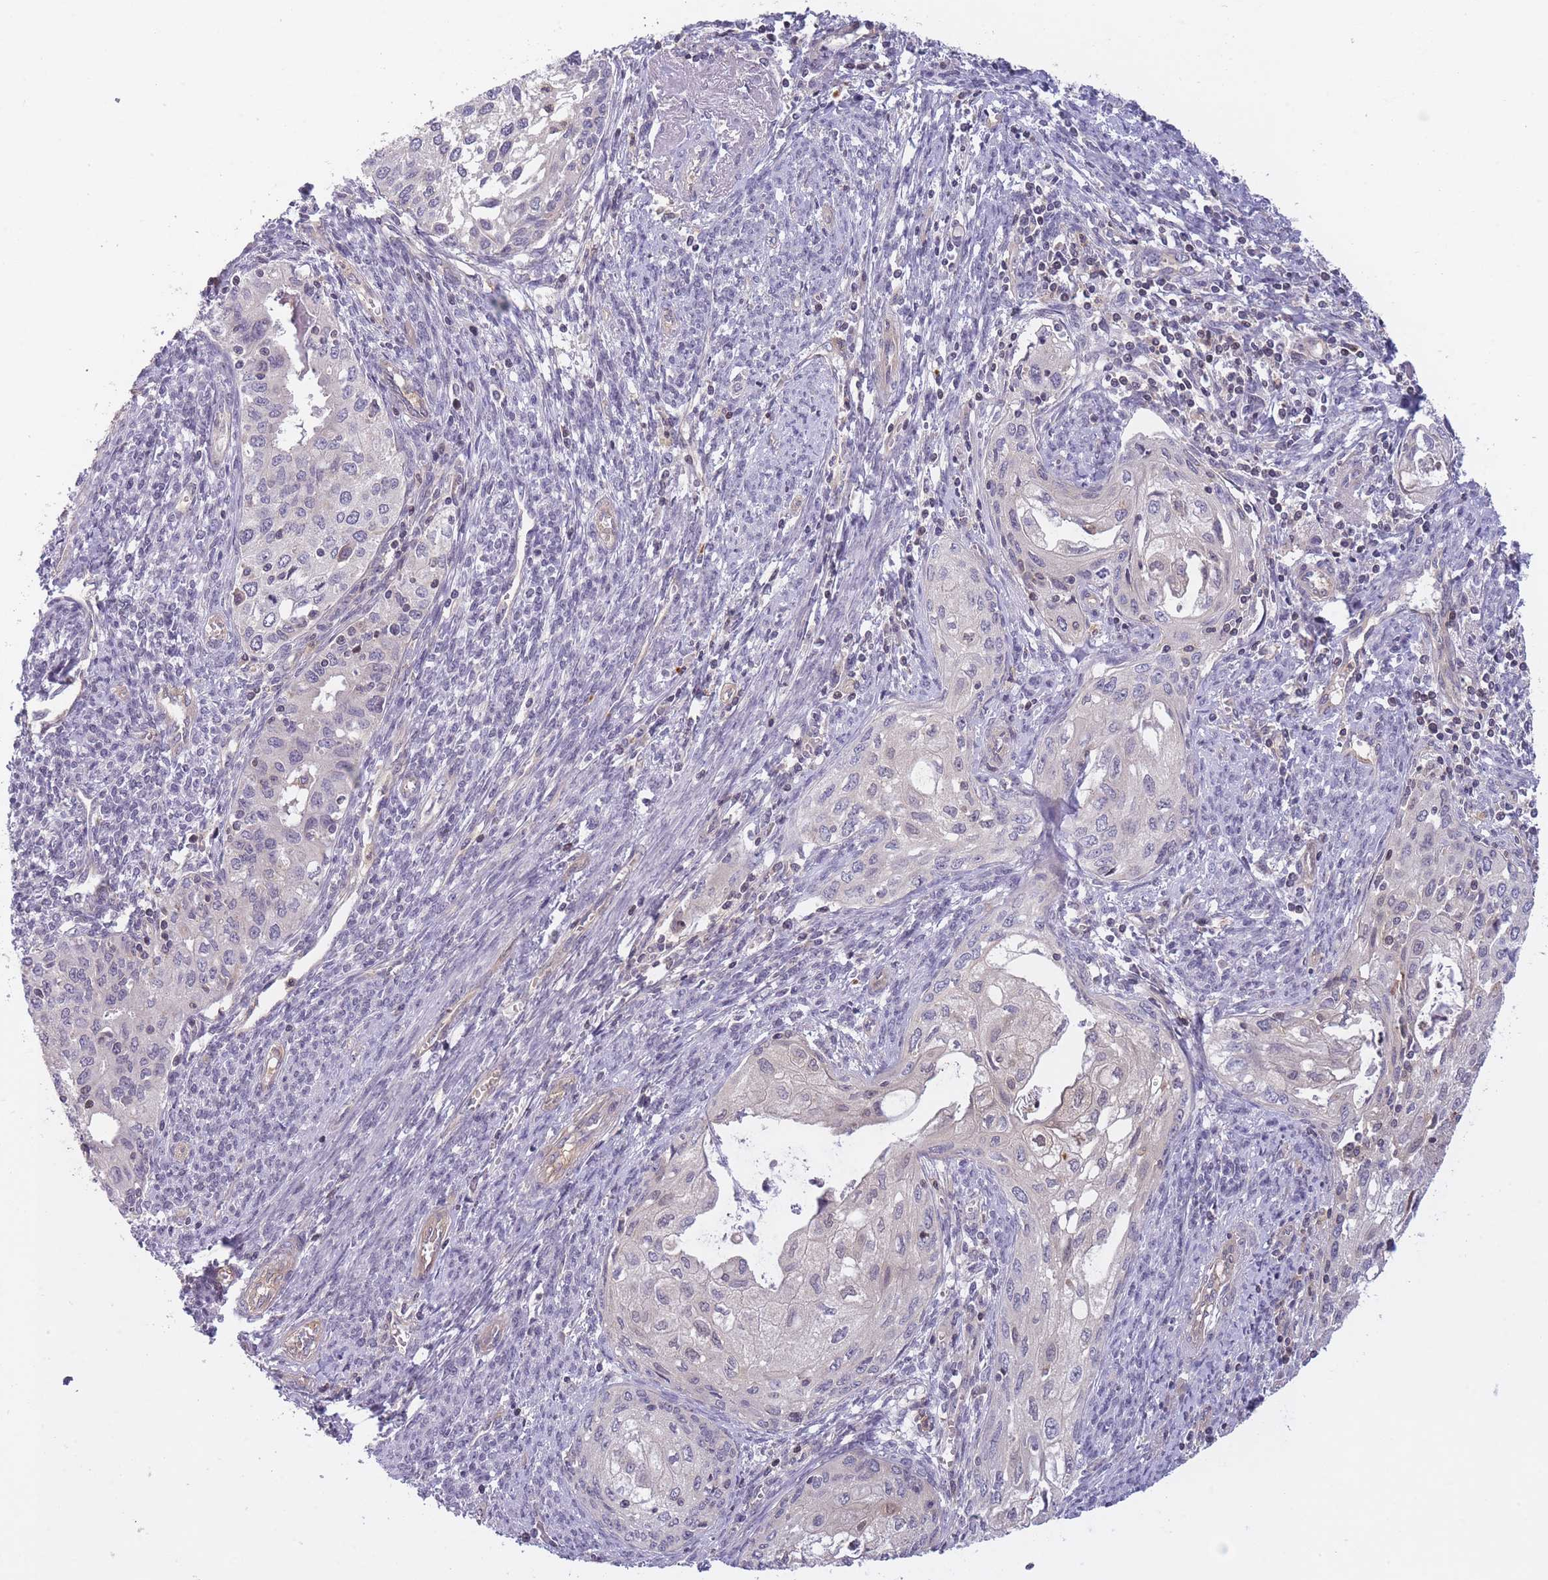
{"staining": {"intensity": "negative", "quantity": "none", "location": "none"}, "tissue": "cervical cancer", "cell_type": "Tumor cells", "image_type": "cancer", "snomed": [{"axis": "morphology", "description": "Squamous cell carcinoma, NOS"}, {"axis": "topography", "description": "Cervix"}], "caption": "This is an immunohistochemistry micrograph of cervical squamous cell carcinoma. There is no staining in tumor cells.", "gene": "SLC35F5", "patient": {"sex": "female", "age": 67}}